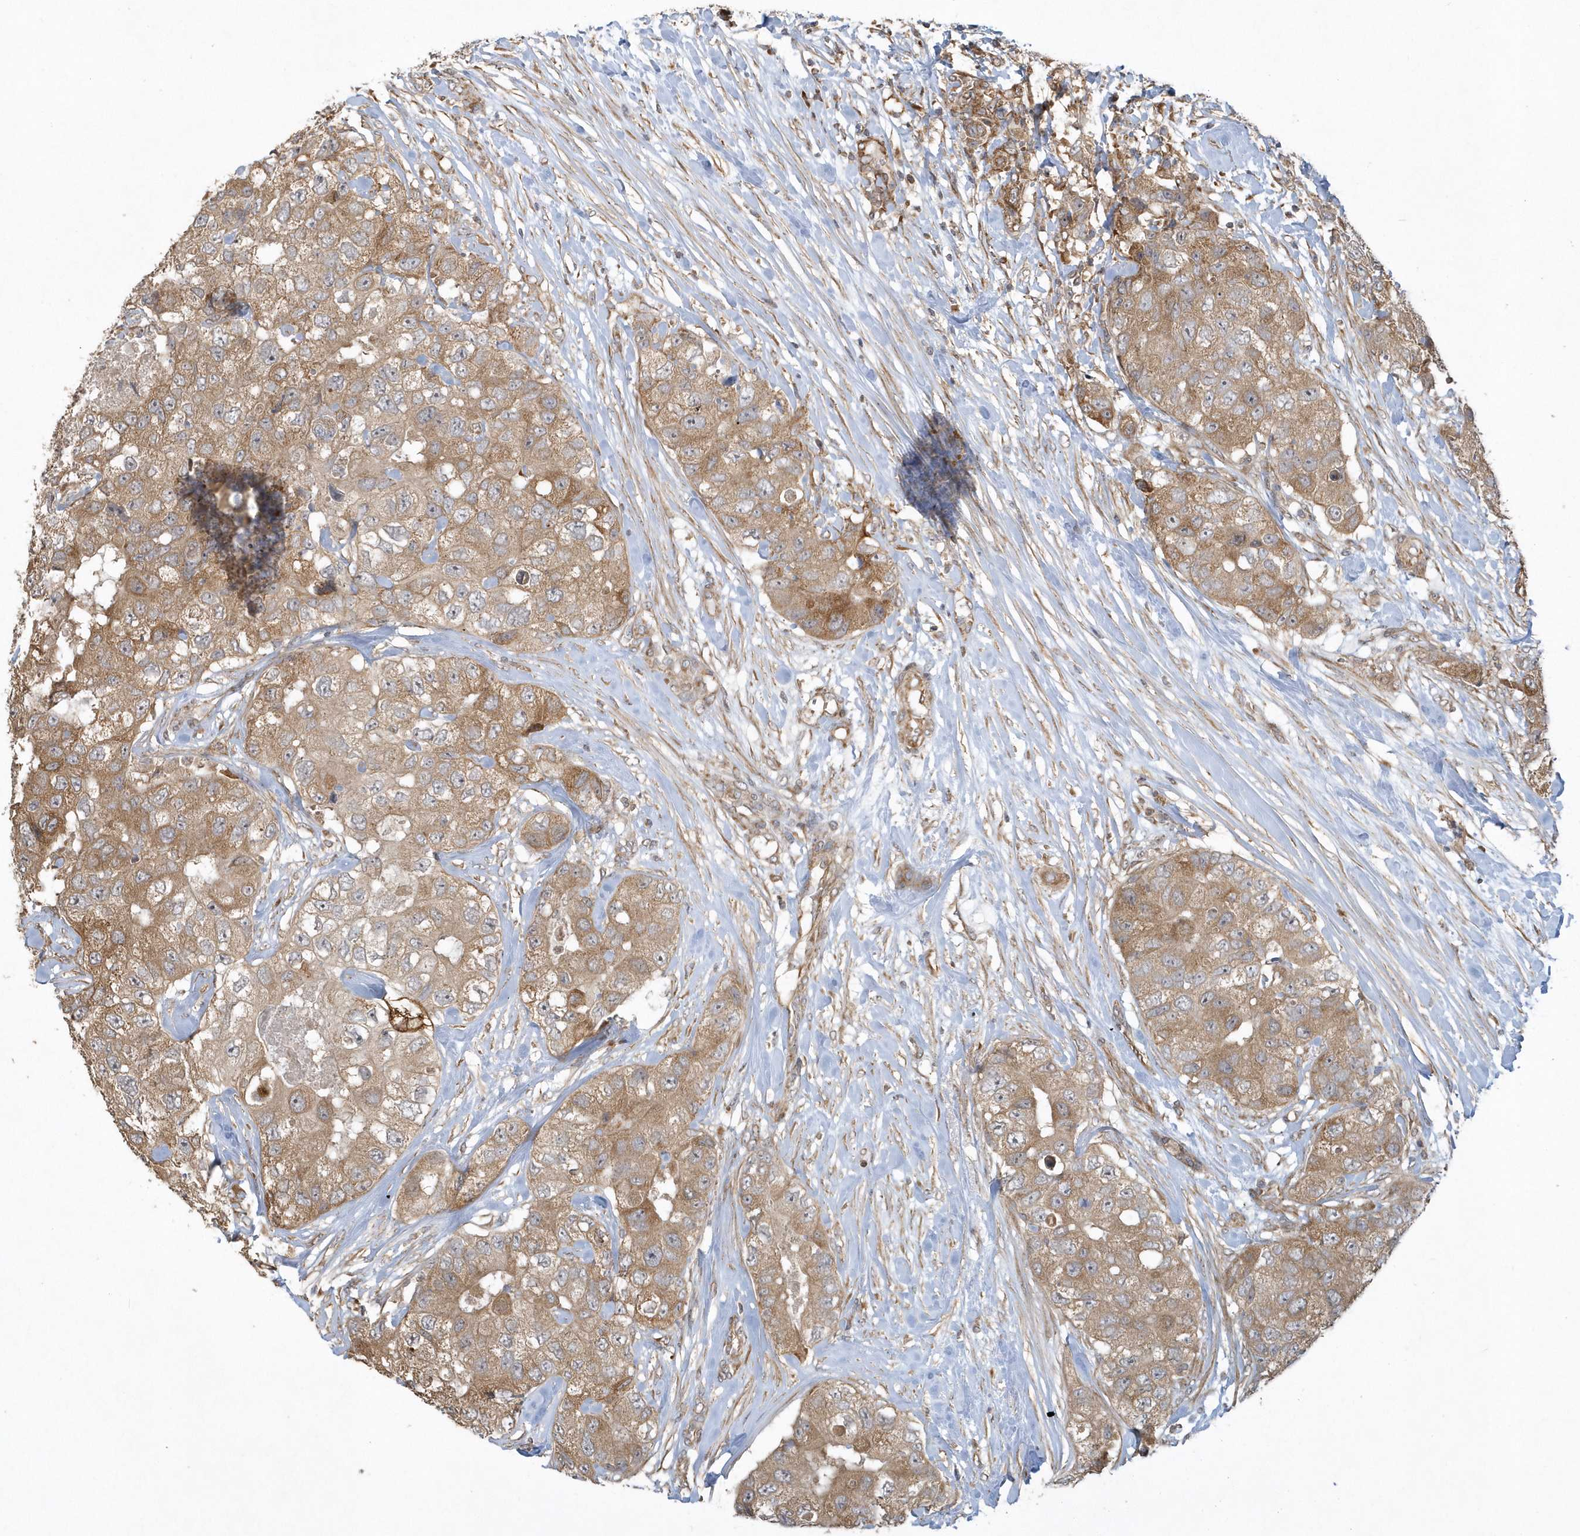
{"staining": {"intensity": "moderate", "quantity": ">75%", "location": "cytoplasmic/membranous"}, "tissue": "breast cancer", "cell_type": "Tumor cells", "image_type": "cancer", "snomed": [{"axis": "morphology", "description": "Duct carcinoma"}, {"axis": "topography", "description": "Breast"}], "caption": "Immunohistochemistry micrograph of neoplastic tissue: breast cancer stained using IHC displays medium levels of moderate protein expression localized specifically in the cytoplasmic/membranous of tumor cells, appearing as a cytoplasmic/membranous brown color.", "gene": "THG1L", "patient": {"sex": "female", "age": 62}}